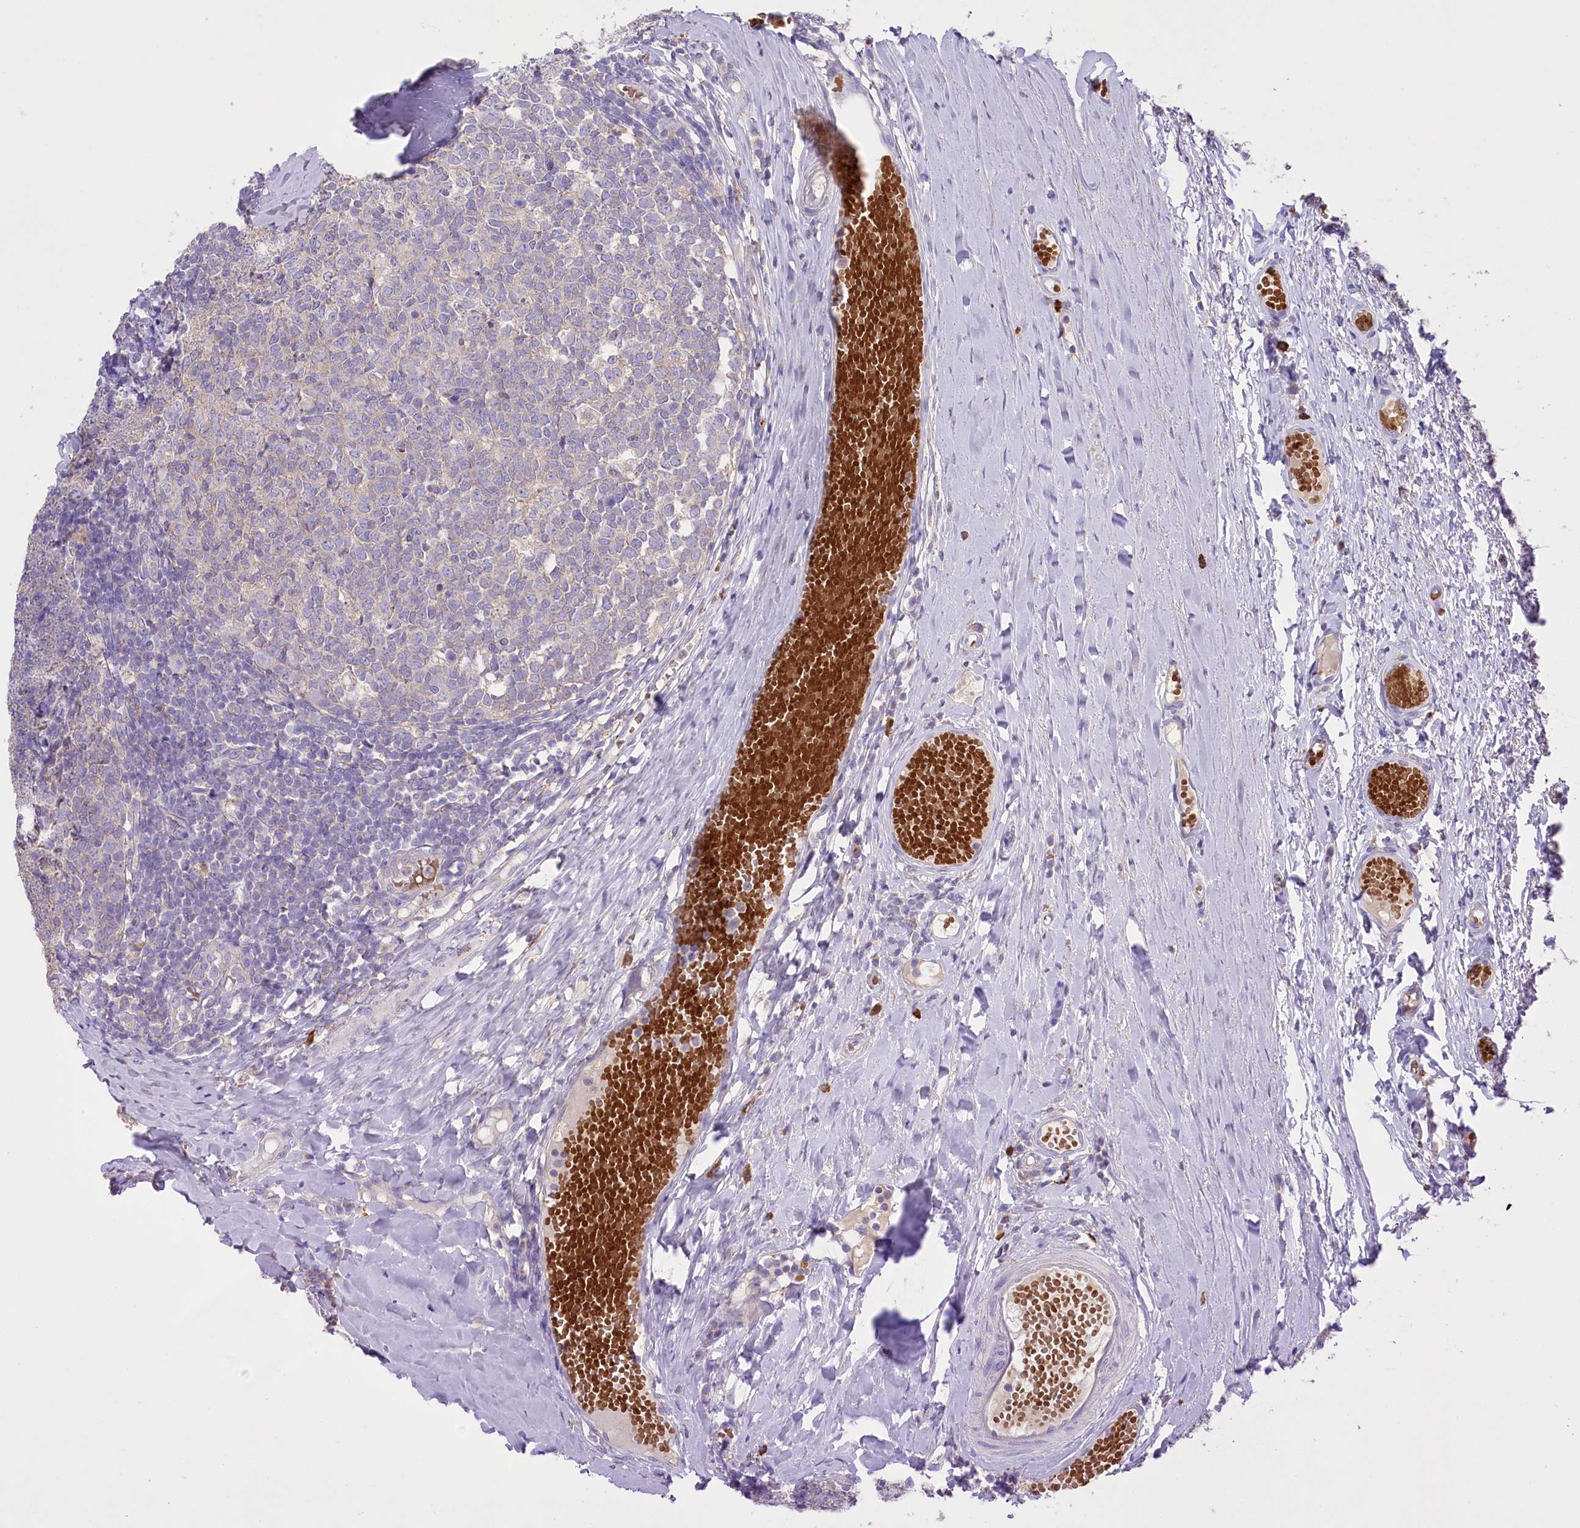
{"staining": {"intensity": "negative", "quantity": "none", "location": "none"}, "tissue": "tonsil", "cell_type": "Germinal center cells", "image_type": "normal", "snomed": [{"axis": "morphology", "description": "Normal tissue, NOS"}, {"axis": "topography", "description": "Tonsil"}], "caption": "This is an immunohistochemistry photomicrograph of normal tonsil. There is no staining in germinal center cells.", "gene": "PRSS53", "patient": {"sex": "female", "age": 19}}